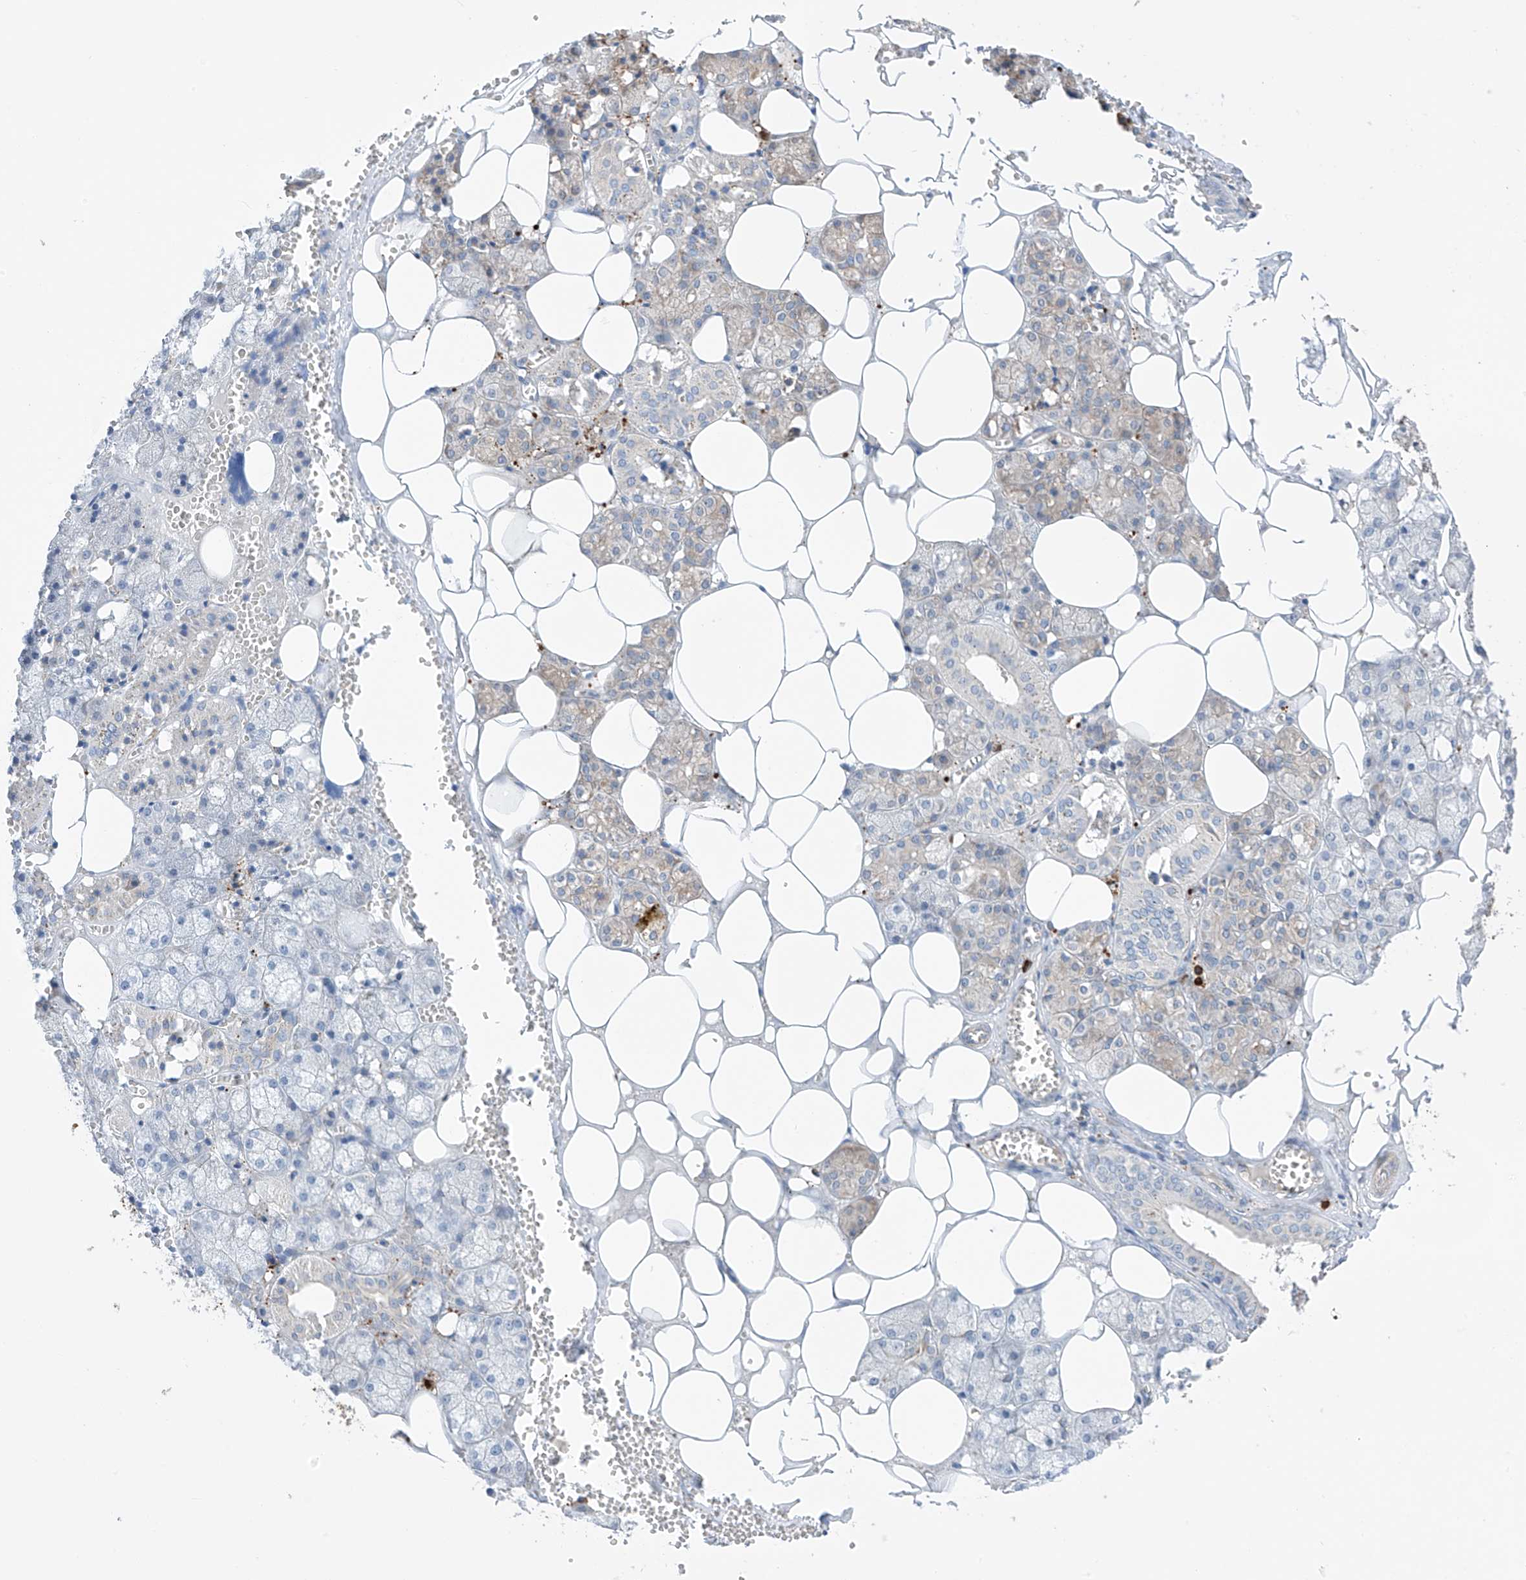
{"staining": {"intensity": "weak", "quantity": "25%-75%", "location": "cytoplasmic/membranous"}, "tissue": "salivary gland", "cell_type": "Glandular cells", "image_type": "normal", "snomed": [{"axis": "morphology", "description": "Normal tissue, NOS"}, {"axis": "topography", "description": "Salivary gland"}], "caption": "IHC image of benign salivary gland: salivary gland stained using immunohistochemistry (IHC) reveals low levels of weak protein expression localized specifically in the cytoplasmic/membranous of glandular cells, appearing as a cytoplasmic/membranous brown color.", "gene": "REC8", "patient": {"sex": "male", "age": 62}}